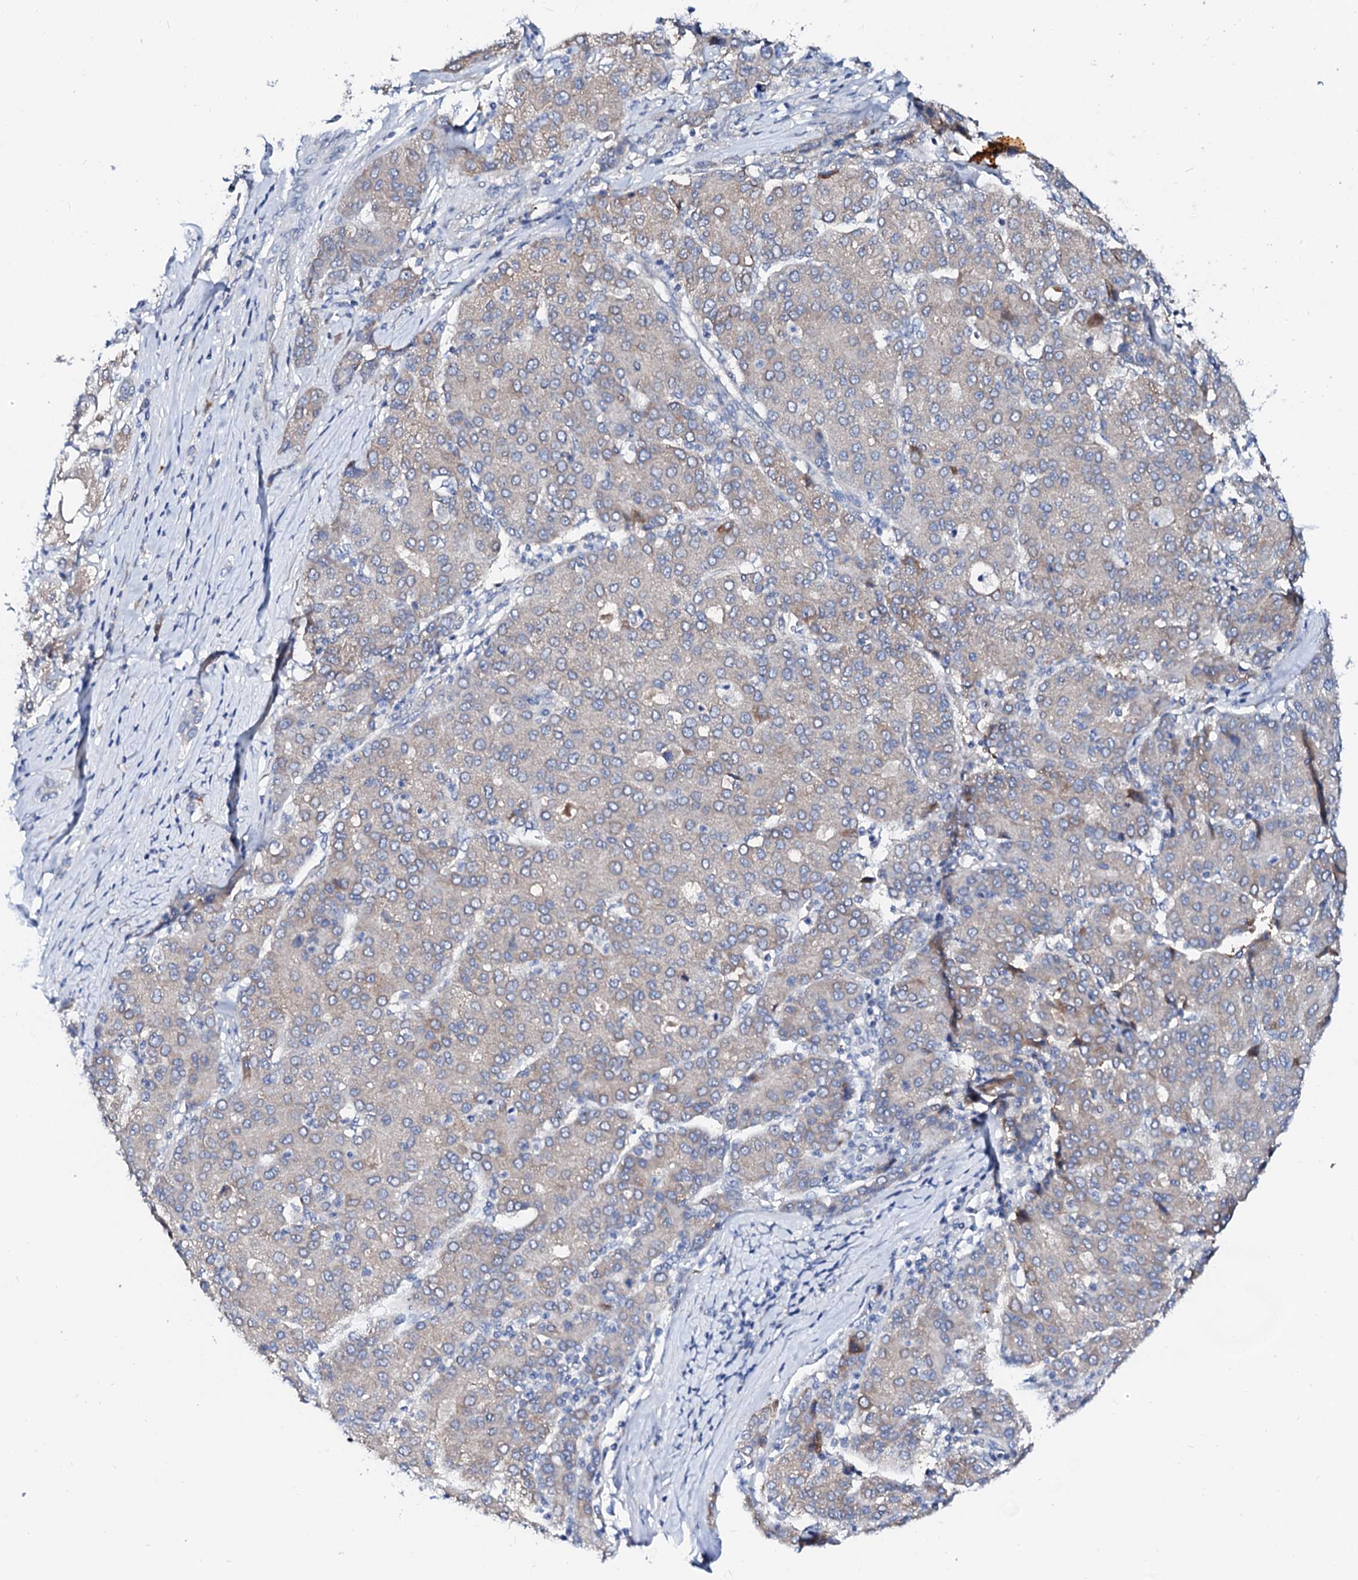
{"staining": {"intensity": "negative", "quantity": "none", "location": "none"}, "tissue": "liver cancer", "cell_type": "Tumor cells", "image_type": "cancer", "snomed": [{"axis": "morphology", "description": "Carcinoma, Hepatocellular, NOS"}, {"axis": "topography", "description": "Liver"}], "caption": "Hepatocellular carcinoma (liver) stained for a protein using immunohistochemistry (IHC) reveals no staining tumor cells.", "gene": "BTBD16", "patient": {"sex": "male", "age": 65}}